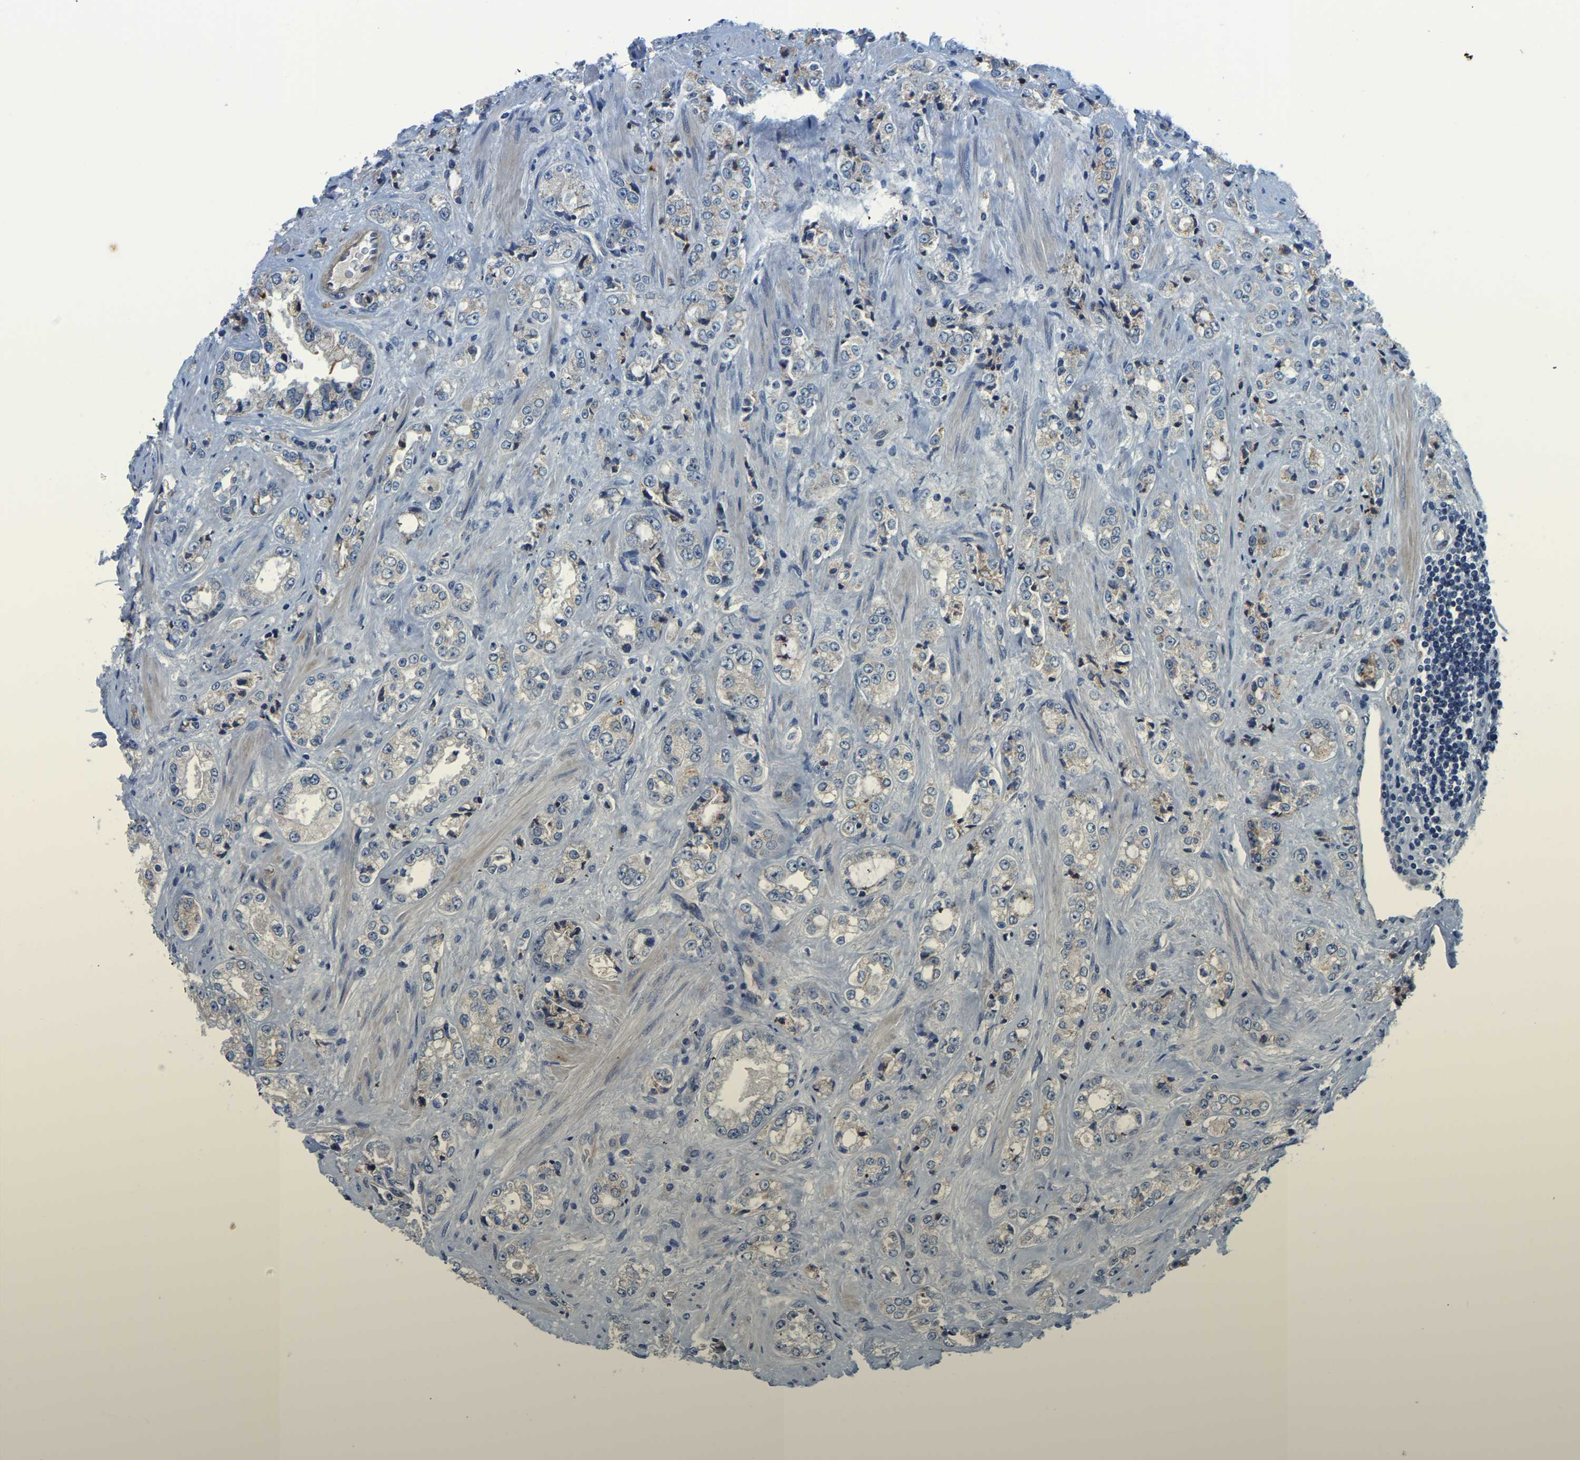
{"staining": {"intensity": "negative", "quantity": "none", "location": "none"}, "tissue": "prostate cancer", "cell_type": "Tumor cells", "image_type": "cancer", "snomed": [{"axis": "morphology", "description": "Adenocarcinoma, High grade"}, {"axis": "topography", "description": "Prostate"}], "caption": "An immunohistochemistry micrograph of high-grade adenocarcinoma (prostate) is shown. There is no staining in tumor cells of high-grade adenocarcinoma (prostate).", "gene": "LIAS", "patient": {"sex": "male", "age": 61}}